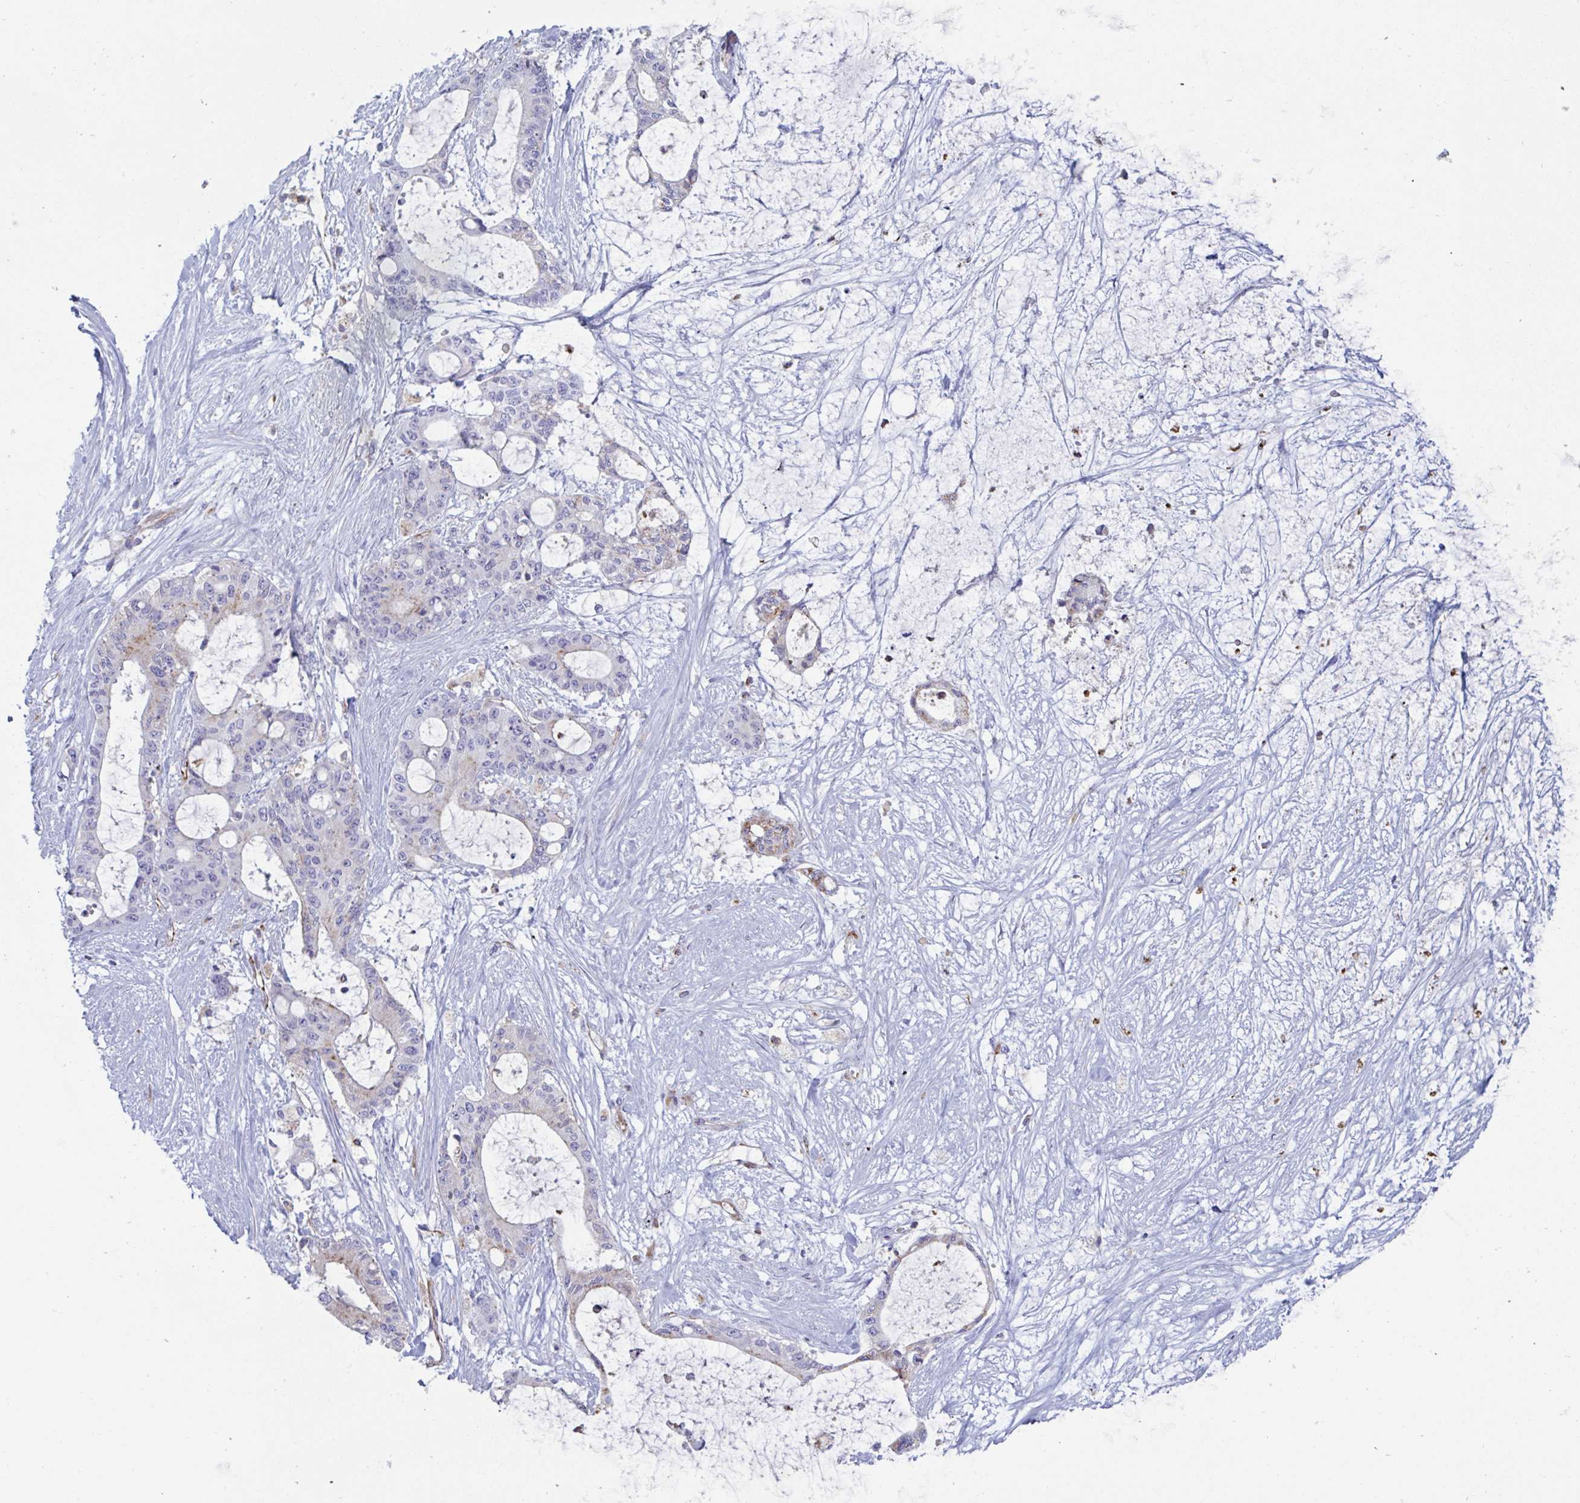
{"staining": {"intensity": "moderate", "quantity": "<25%", "location": "cytoplasmic/membranous"}, "tissue": "liver cancer", "cell_type": "Tumor cells", "image_type": "cancer", "snomed": [{"axis": "morphology", "description": "Normal tissue, NOS"}, {"axis": "morphology", "description": "Cholangiocarcinoma"}, {"axis": "topography", "description": "Liver"}, {"axis": "topography", "description": "Peripheral nerve tissue"}], "caption": "Protein expression analysis of liver cholangiocarcinoma reveals moderate cytoplasmic/membranous staining in approximately <25% of tumor cells.", "gene": "SLC9A6", "patient": {"sex": "female", "age": 73}}